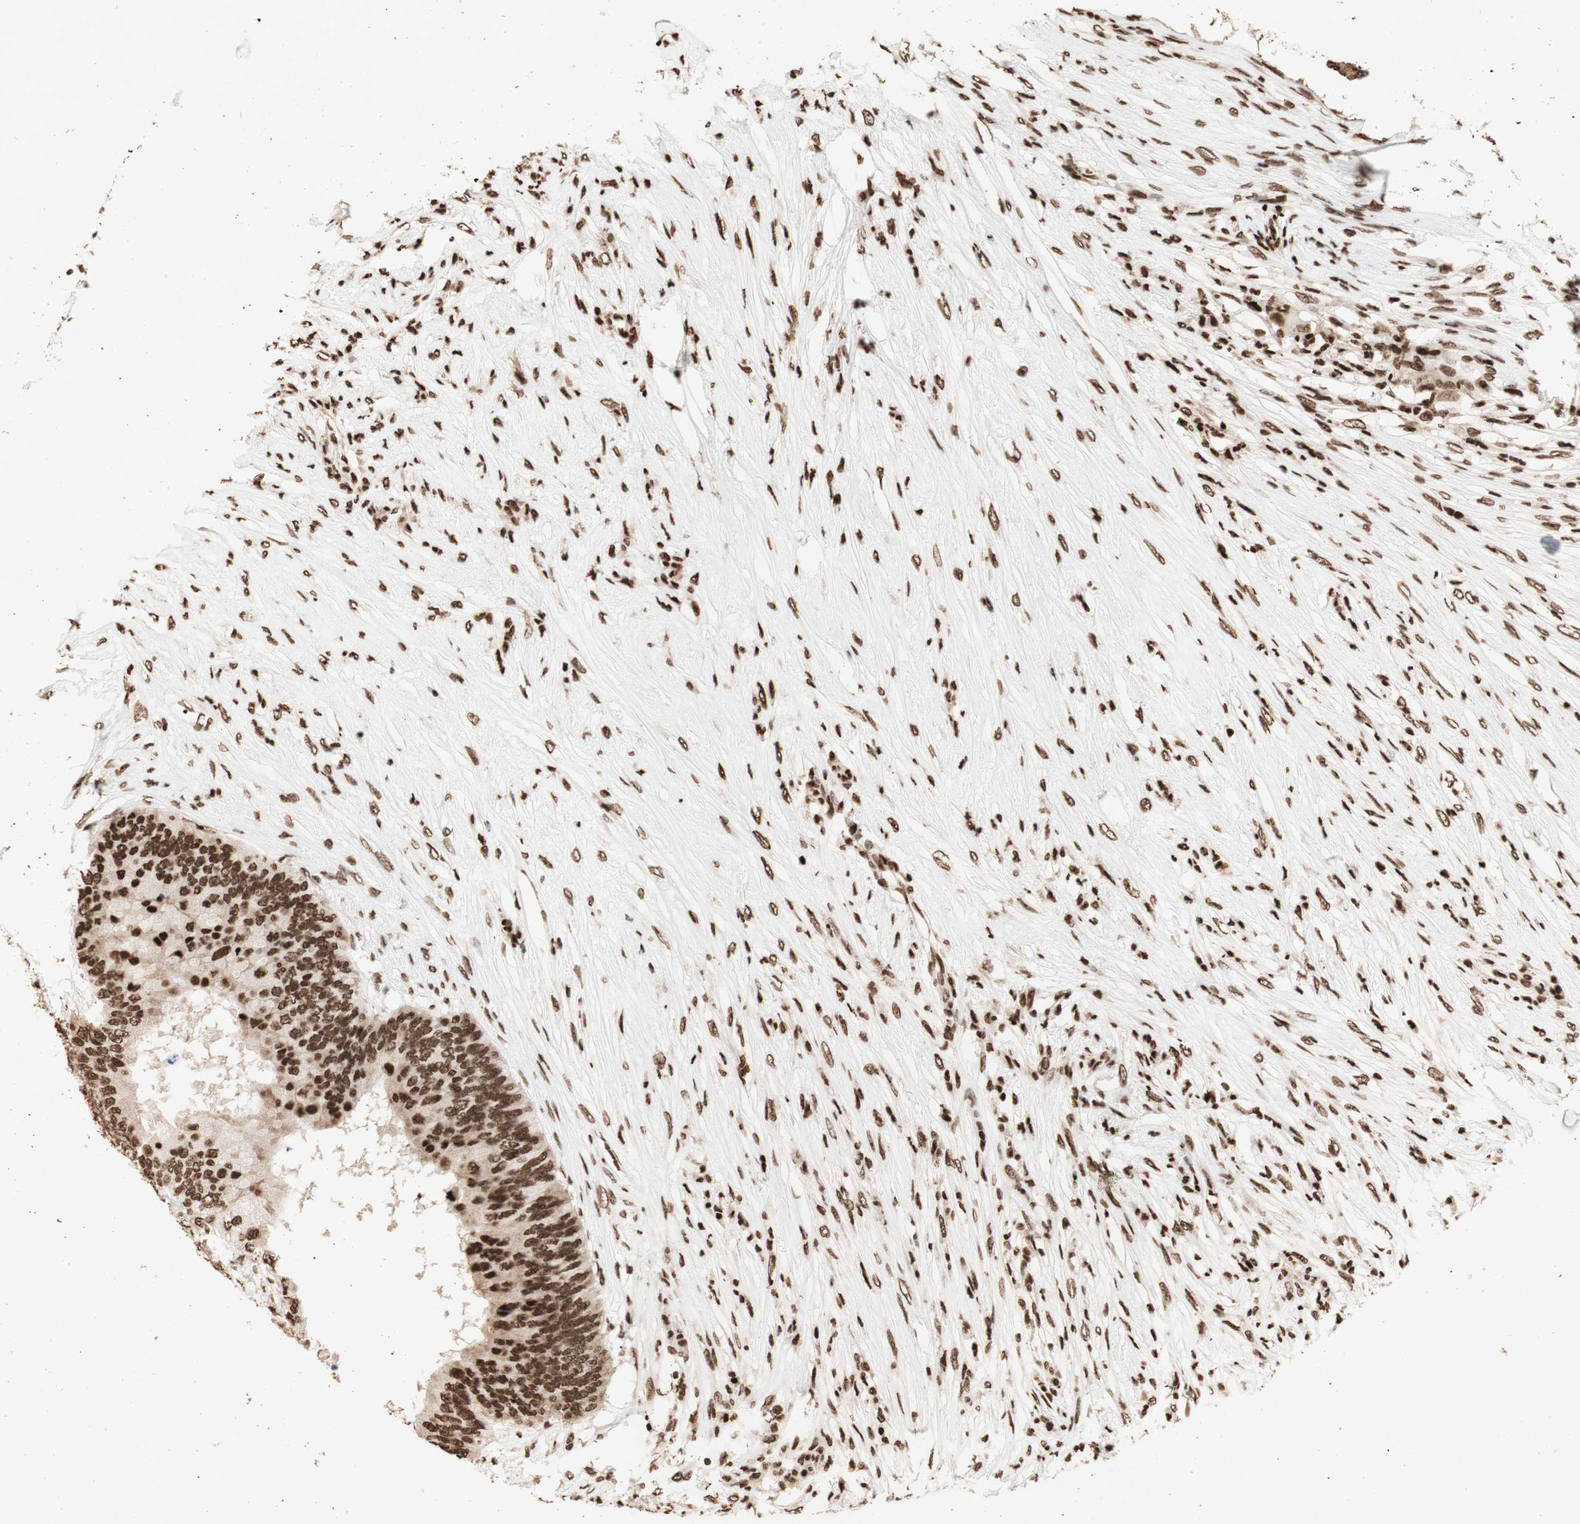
{"staining": {"intensity": "strong", "quantity": ">75%", "location": "cytoplasmic/membranous,nuclear"}, "tissue": "colorectal cancer", "cell_type": "Tumor cells", "image_type": "cancer", "snomed": [{"axis": "morphology", "description": "Adenocarcinoma, NOS"}, {"axis": "topography", "description": "Colon"}], "caption": "Approximately >75% of tumor cells in colorectal adenocarcinoma reveal strong cytoplasmic/membranous and nuclear protein staining as visualized by brown immunohistochemical staining.", "gene": "HNRNPA2B1", "patient": {"sex": "male", "age": 71}}